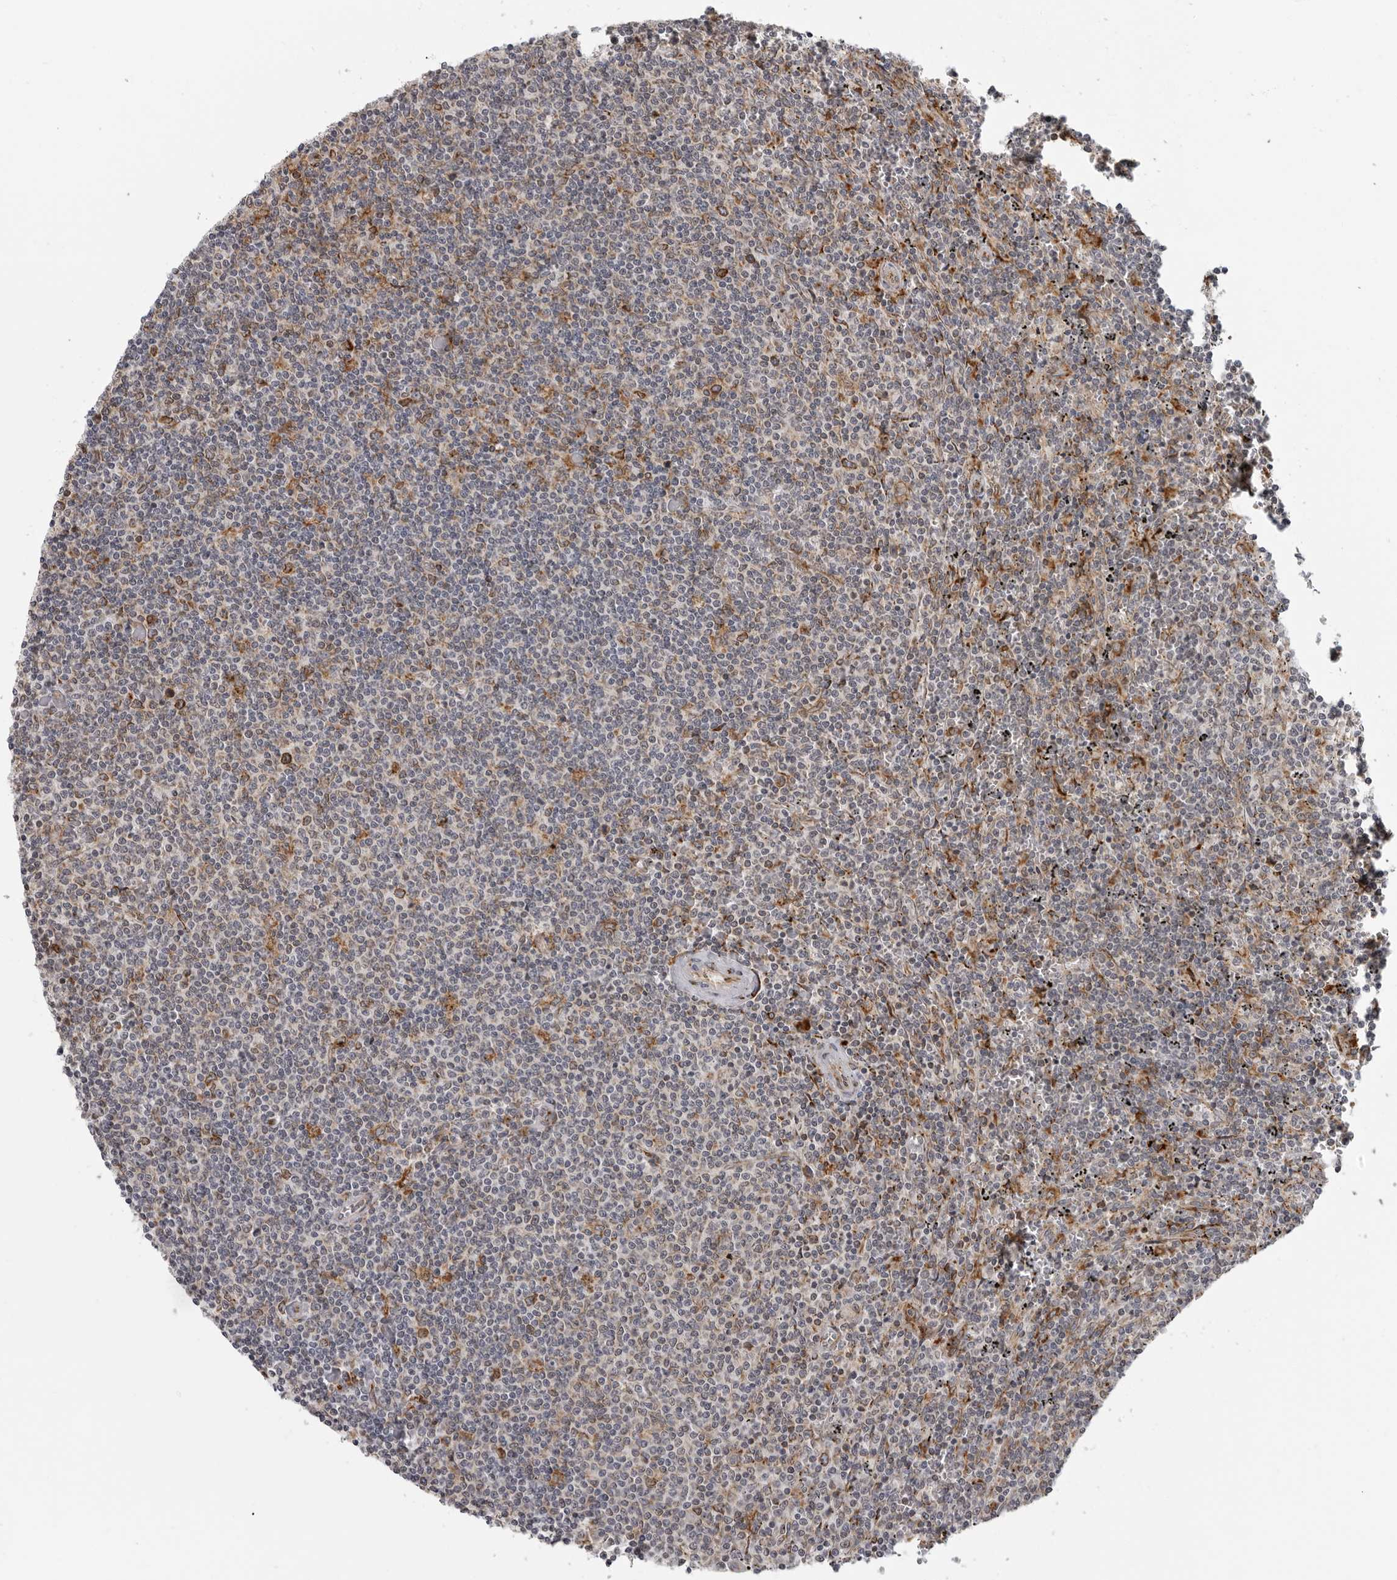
{"staining": {"intensity": "negative", "quantity": "none", "location": "none"}, "tissue": "lymphoma", "cell_type": "Tumor cells", "image_type": "cancer", "snomed": [{"axis": "morphology", "description": "Malignant lymphoma, non-Hodgkin's type, Low grade"}, {"axis": "topography", "description": "Spleen"}], "caption": "Tumor cells are negative for brown protein staining in low-grade malignant lymphoma, non-Hodgkin's type.", "gene": "ALPK2", "patient": {"sex": "female", "age": 50}}